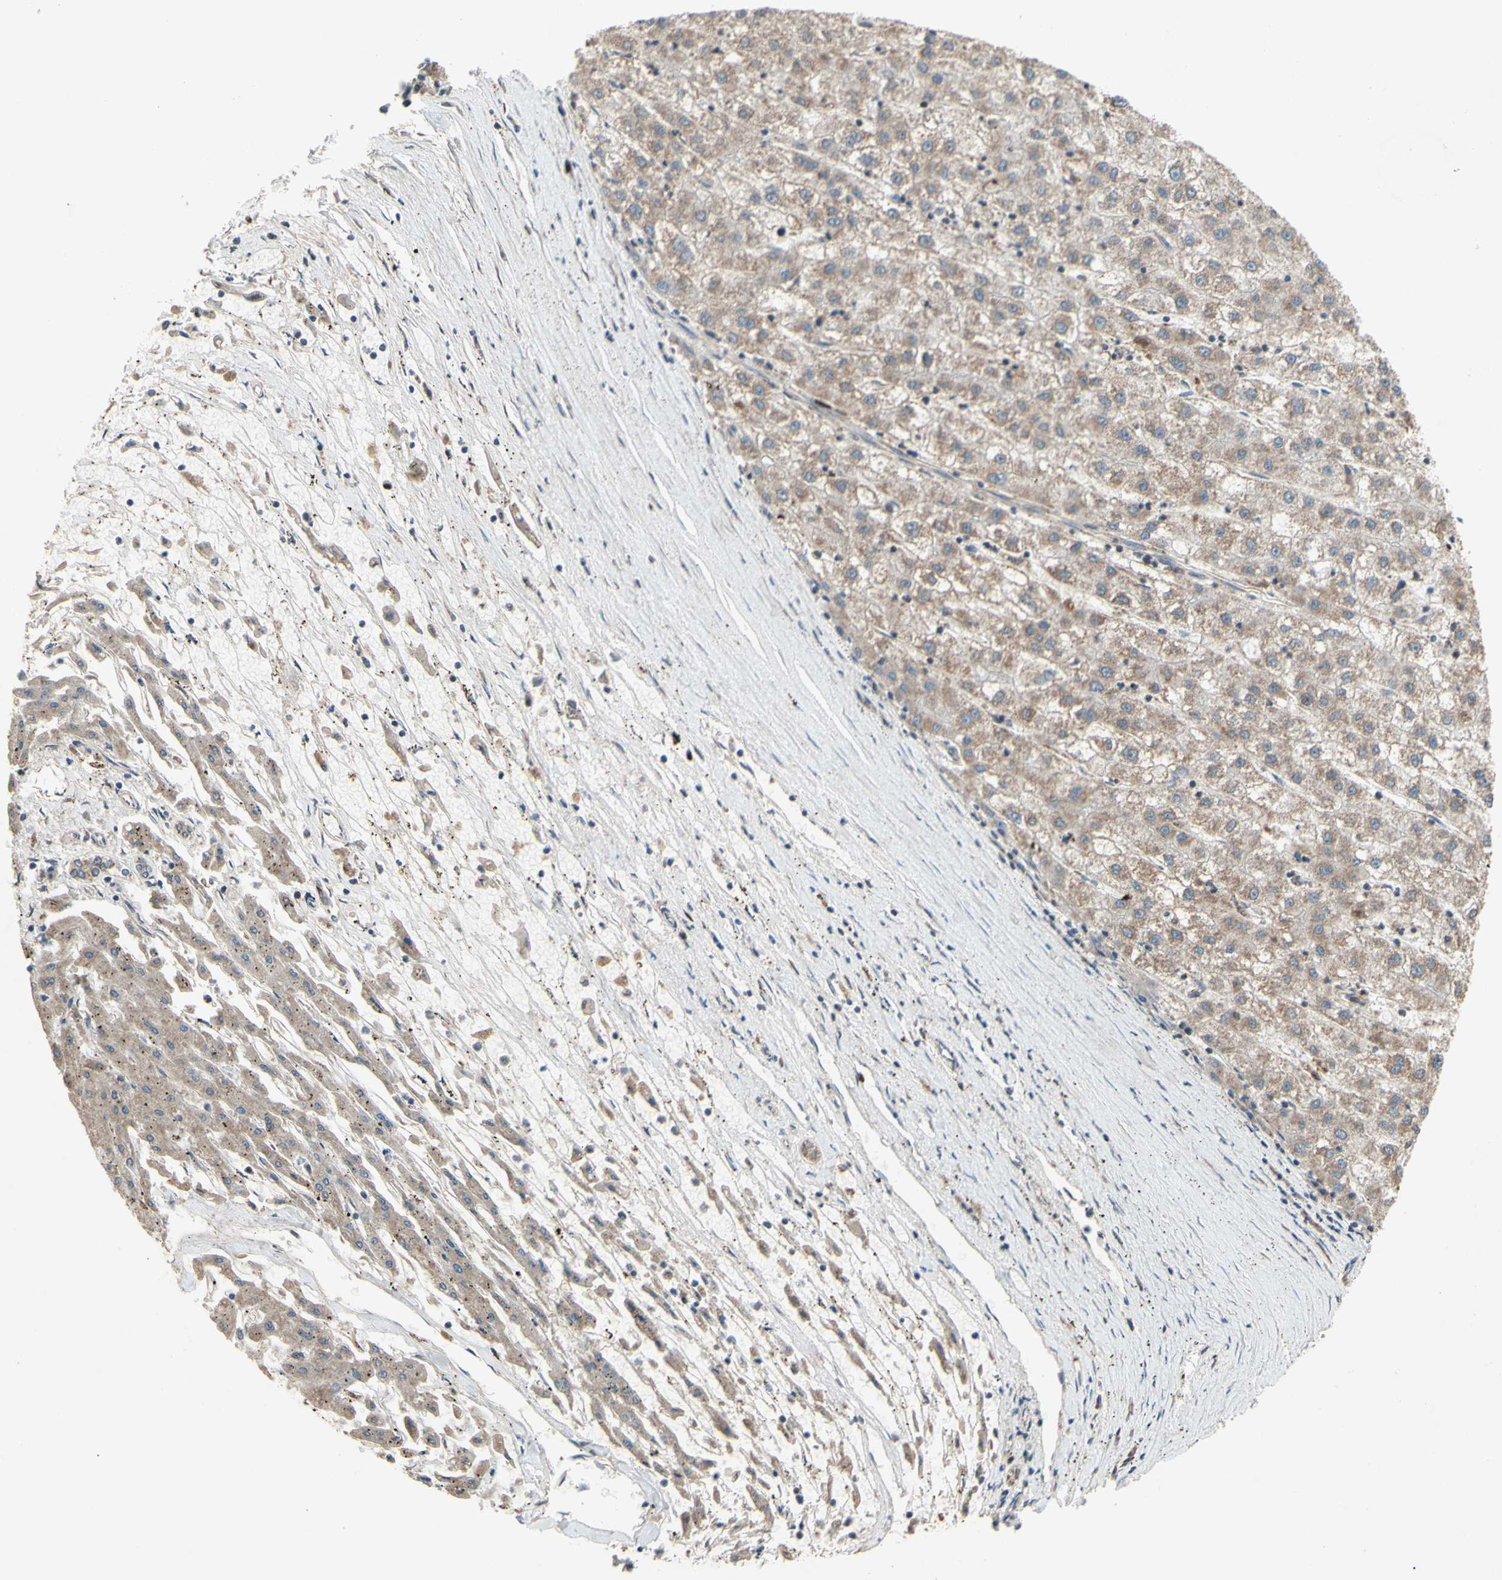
{"staining": {"intensity": "moderate", "quantity": ">75%", "location": "cytoplasmic/membranous"}, "tissue": "liver cancer", "cell_type": "Tumor cells", "image_type": "cancer", "snomed": [{"axis": "morphology", "description": "Carcinoma, Hepatocellular, NOS"}, {"axis": "topography", "description": "Liver"}], "caption": "A high-resolution histopathology image shows IHC staining of liver hepatocellular carcinoma, which reveals moderate cytoplasmic/membranous positivity in approximately >75% of tumor cells.", "gene": "CD164", "patient": {"sex": "male", "age": 72}}